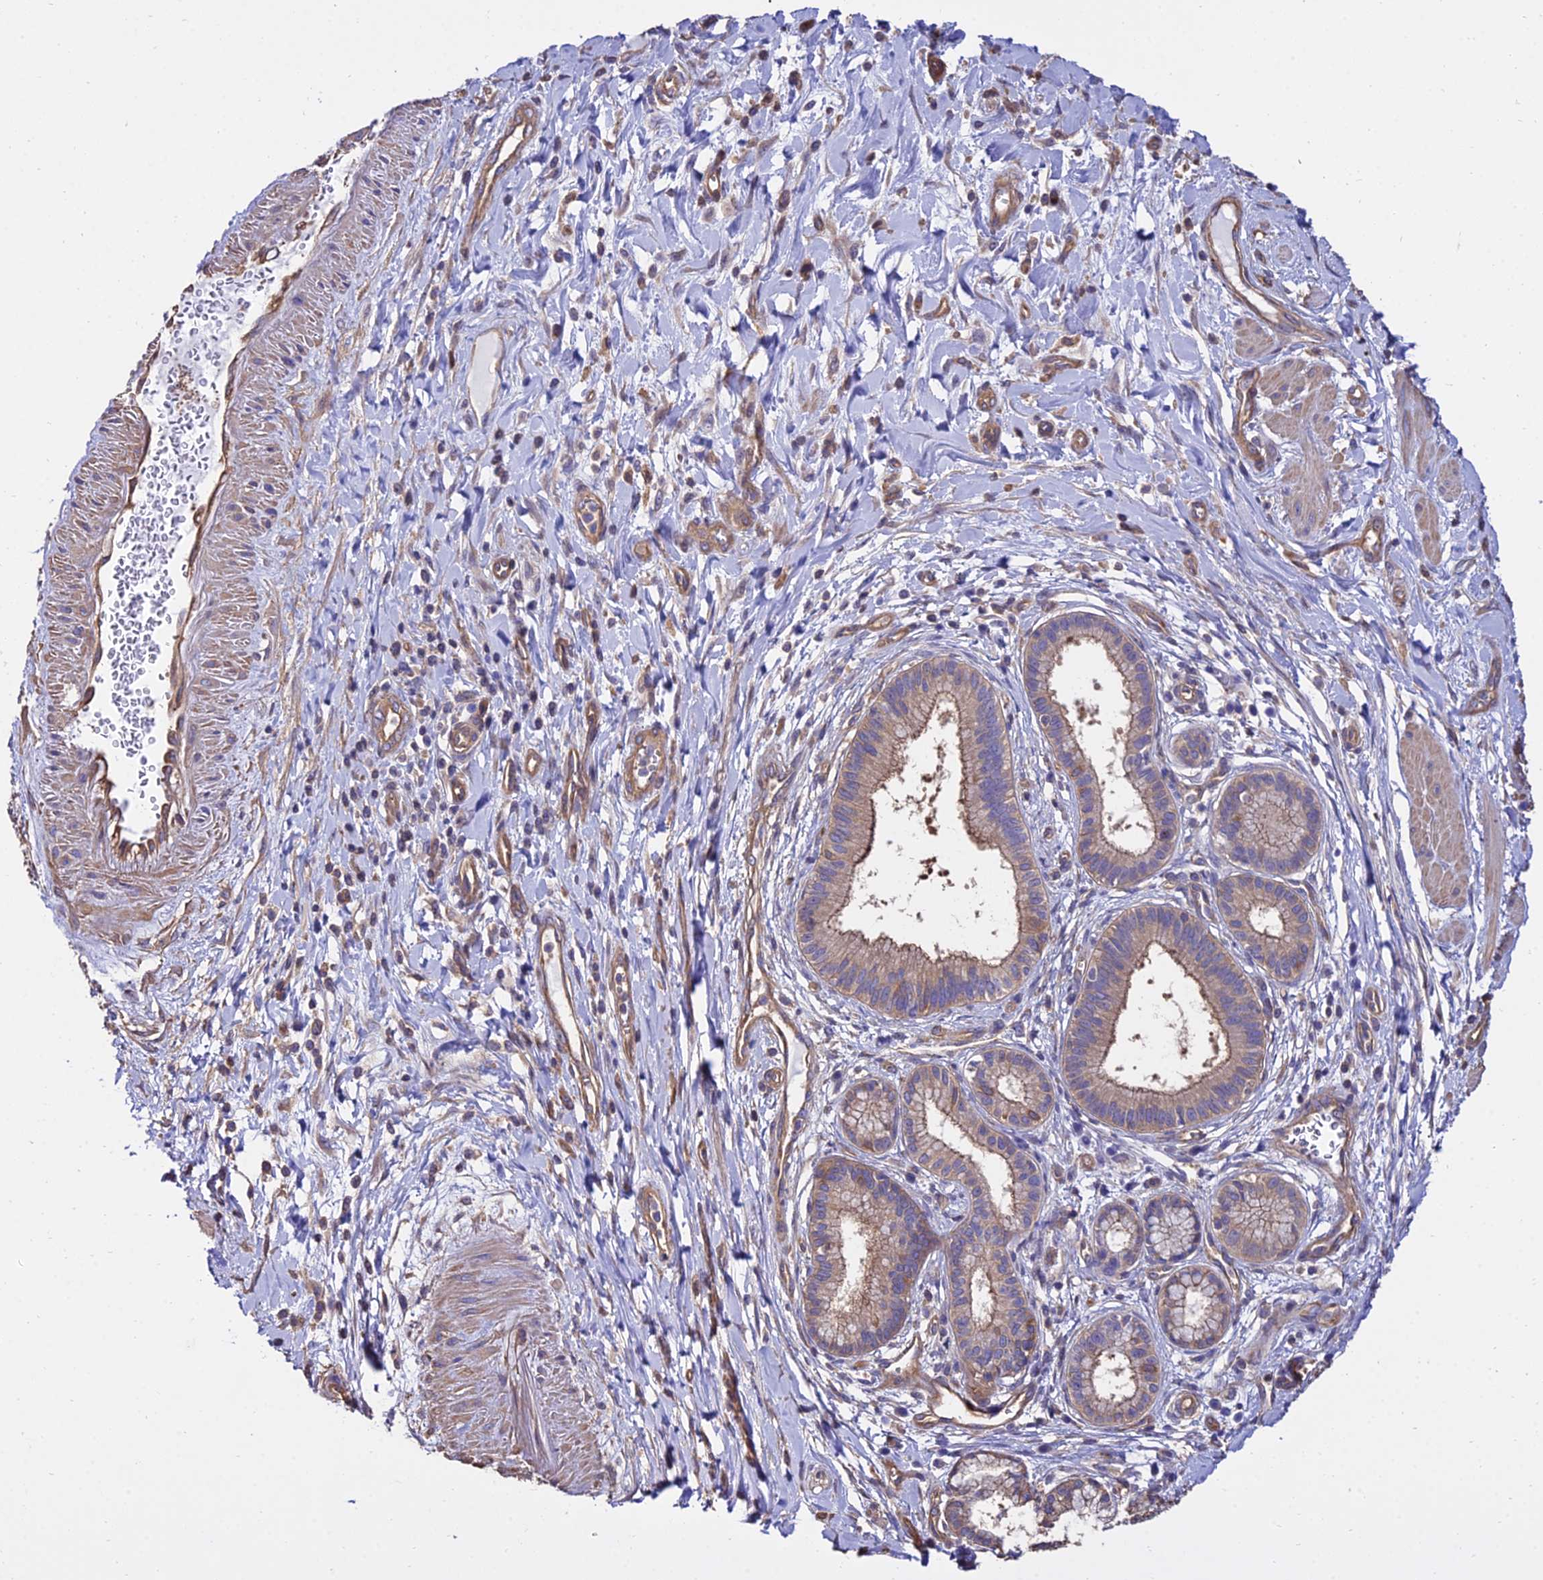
{"staining": {"intensity": "moderate", "quantity": "25%-75%", "location": "cytoplasmic/membranous"}, "tissue": "pancreatic cancer", "cell_type": "Tumor cells", "image_type": "cancer", "snomed": [{"axis": "morphology", "description": "Adenocarcinoma, NOS"}, {"axis": "topography", "description": "Pancreas"}], "caption": "Protein staining shows moderate cytoplasmic/membranous staining in about 25%-75% of tumor cells in adenocarcinoma (pancreatic).", "gene": "CALM2", "patient": {"sex": "male", "age": 72}}